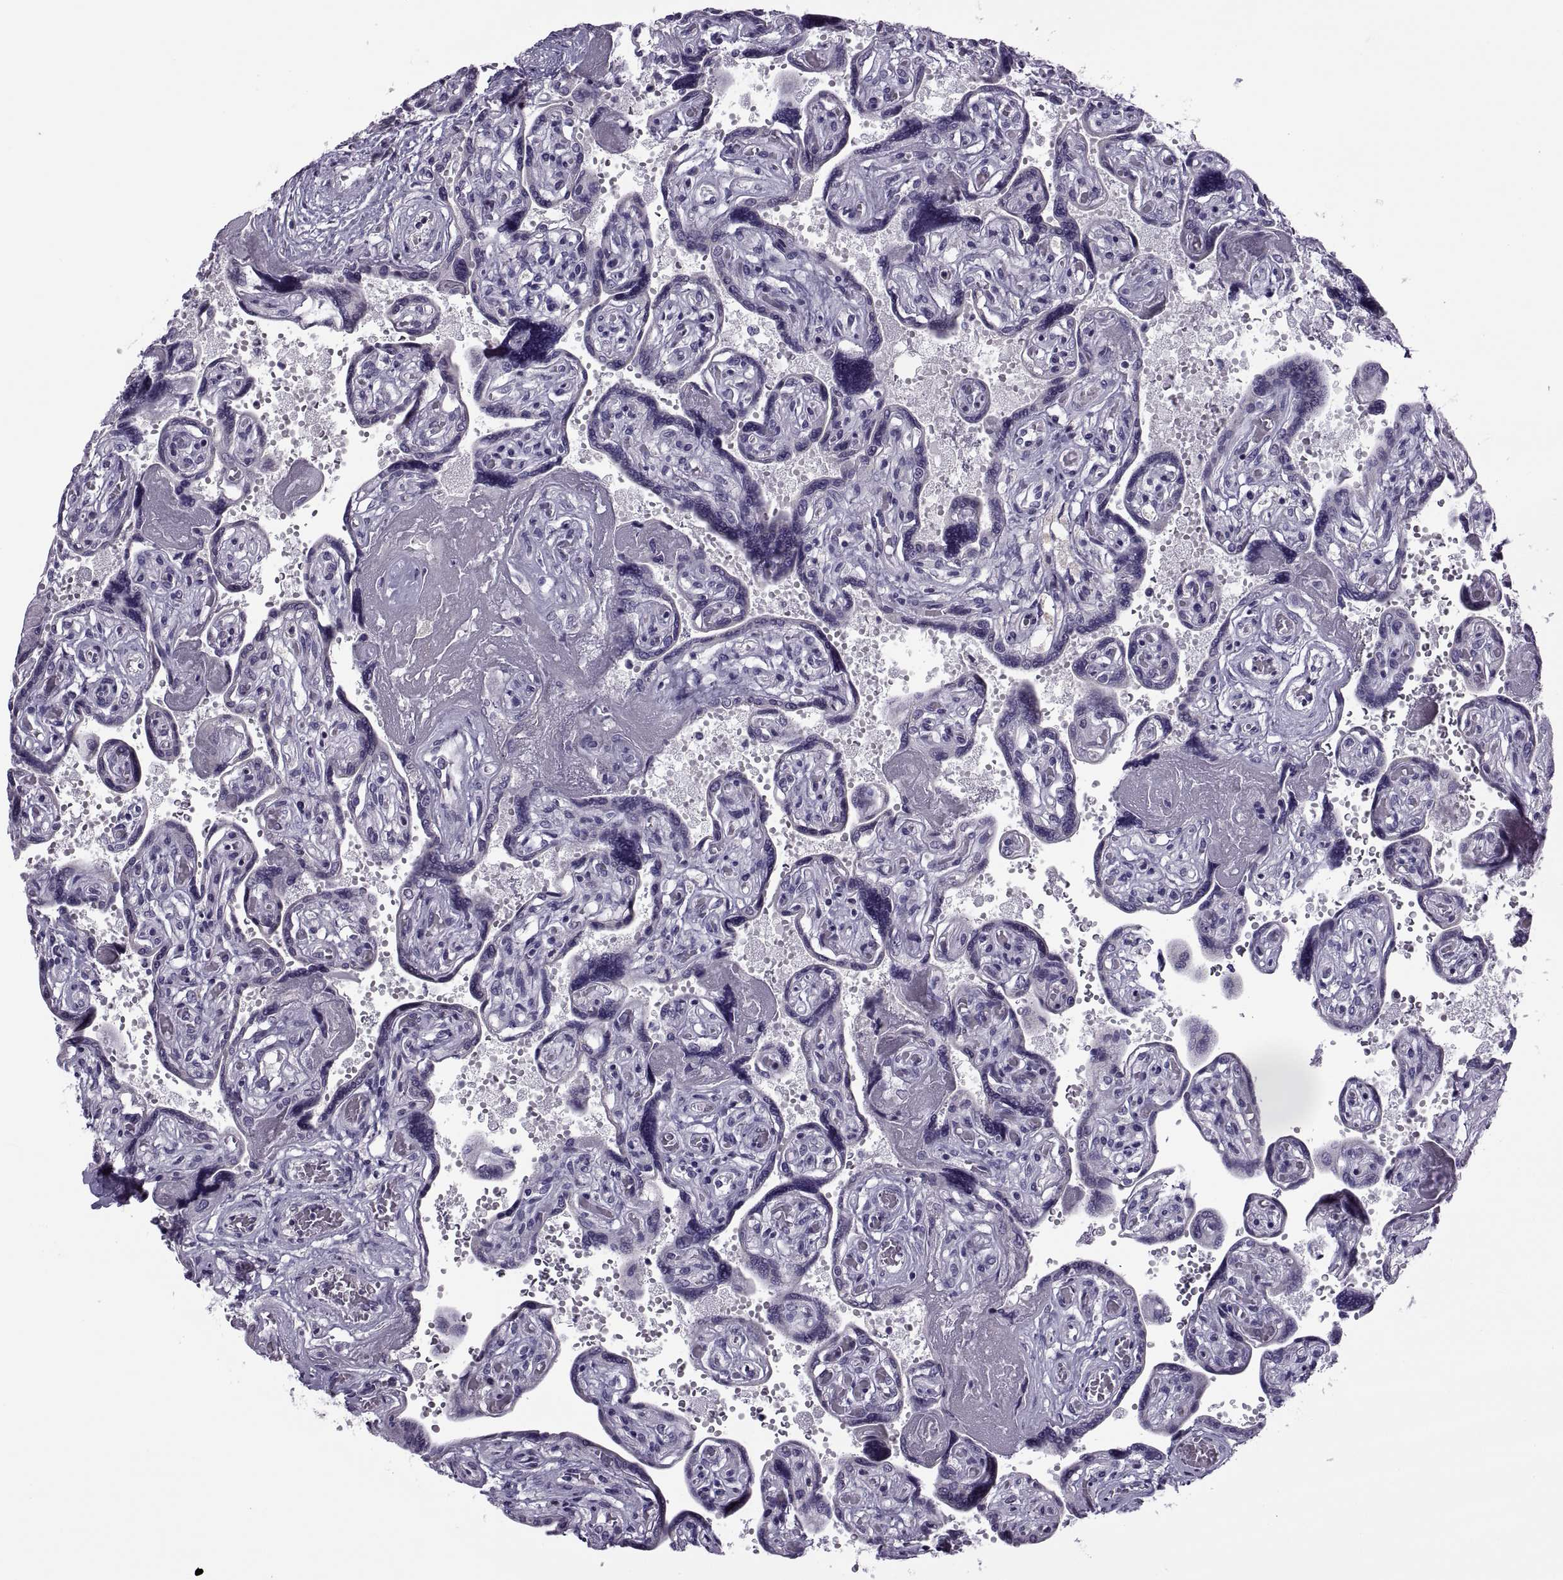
{"staining": {"intensity": "negative", "quantity": "none", "location": "none"}, "tissue": "placenta", "cell_type": "Decidual cells", "image_type": "normal", "snomed": [{"axis": "morphology", "description": "Normal tissue, NOS"}, {"axis": "topography", "description": "Placenta"}], "caption": "Unremarkable placenta was stained to show a protein in brown. There is no significant staining in decidual cells. The staining is performed using DAB (3,3'-diaminobenzidine) brown chromogen with nuclei counter-stained in using hematoxylin.", "gene": "MAGEB1", "patient": {"sex": "female", "age": 32}}